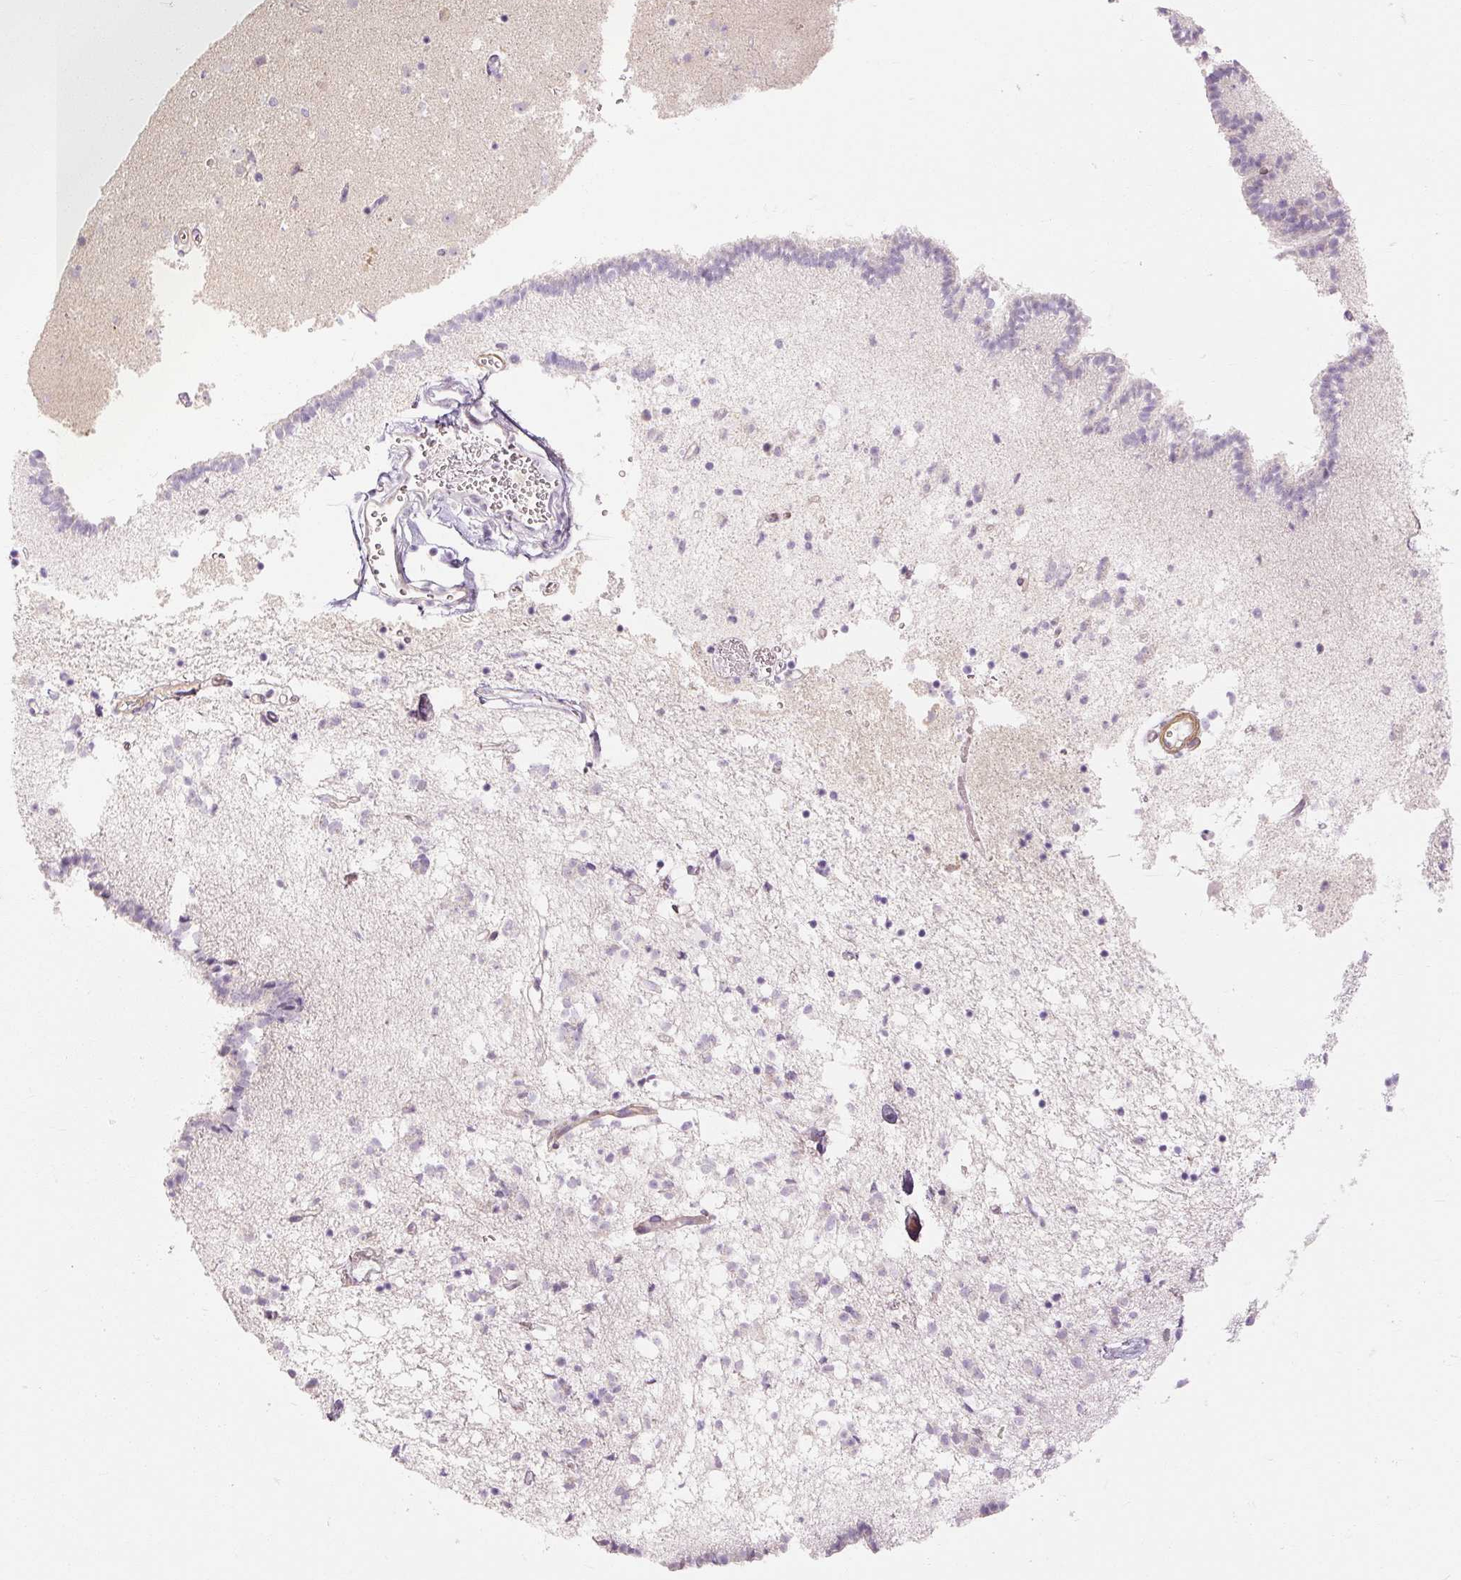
{"staining": {"intensity": "negative", "quantity": "none", "location": "none"}, "tissue": "caudate", "cell_type": "Glial cells", "image_type": "normal", "snomed": [{"axis": "morphology", "description": "Normal tissue, NOS"}, {"axis": "topography", "description": "Lateral ventricle wall"}], "caption": "This is an IHC photomicrograph of normal caudate. There is no positivity in glial cells.", "gene": "CAPN3", "patient": {"sex": "male", "age": 58}}